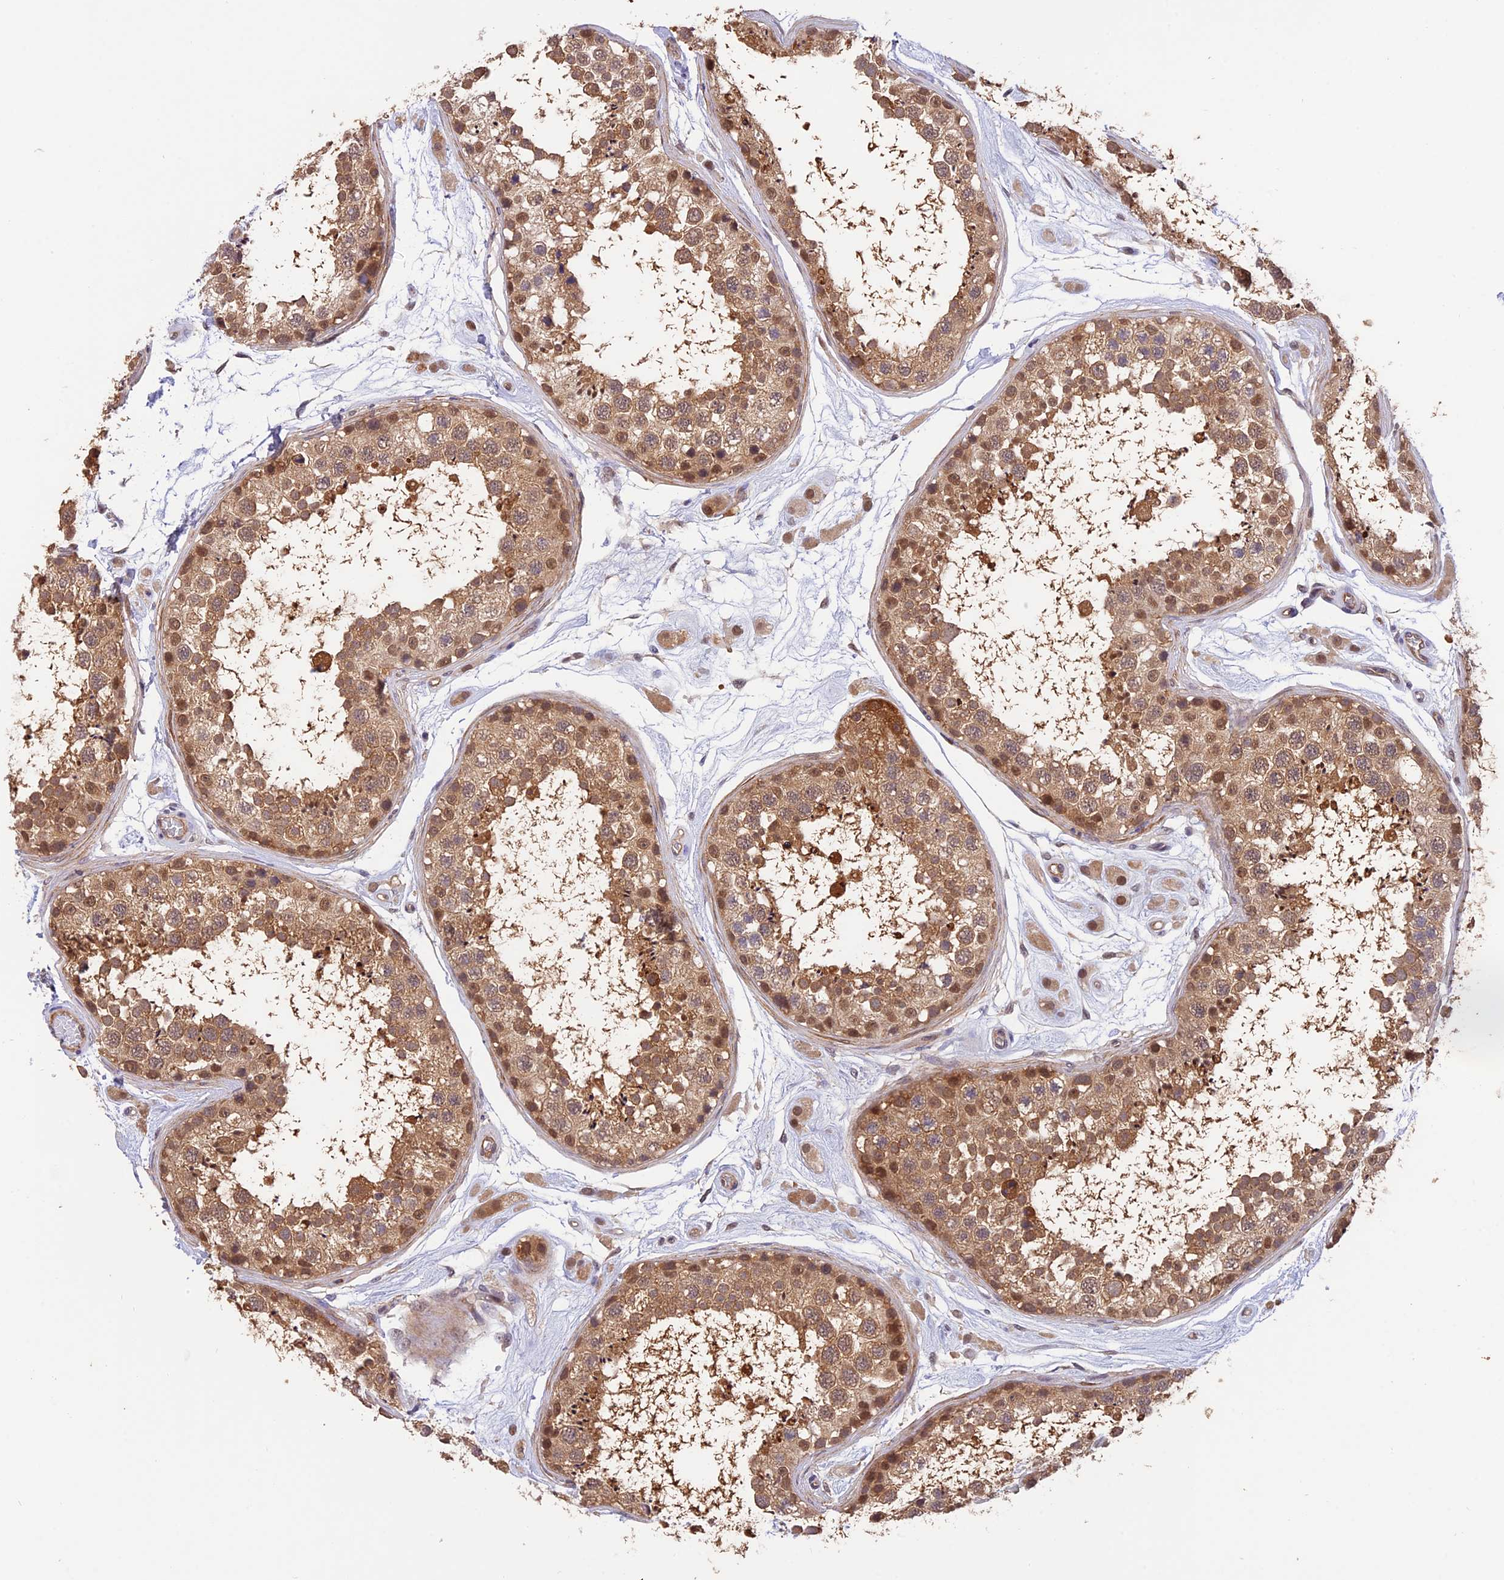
{"staining": {"intensity": "moderate", "quantity": ">75%", "location": "cytoplasmic/membranous,nuclear"}, "tissue": "testis", "cell_type": "Cells in seminiferous ducts", "image_type": "normal", "snomed": [{"axis": "morphology", "description": "Normal tissue, NOS"}, {"axis": "topography", "description": "Testis"}], "caption": "Protein staining of benign testis shows moderate cytoplasmic/membranous,nuclear staining in approximately >75% of cells in seminiferous ducts.", "gene": "PSMB3", "patient": {"sex": "male", "age": 25}}